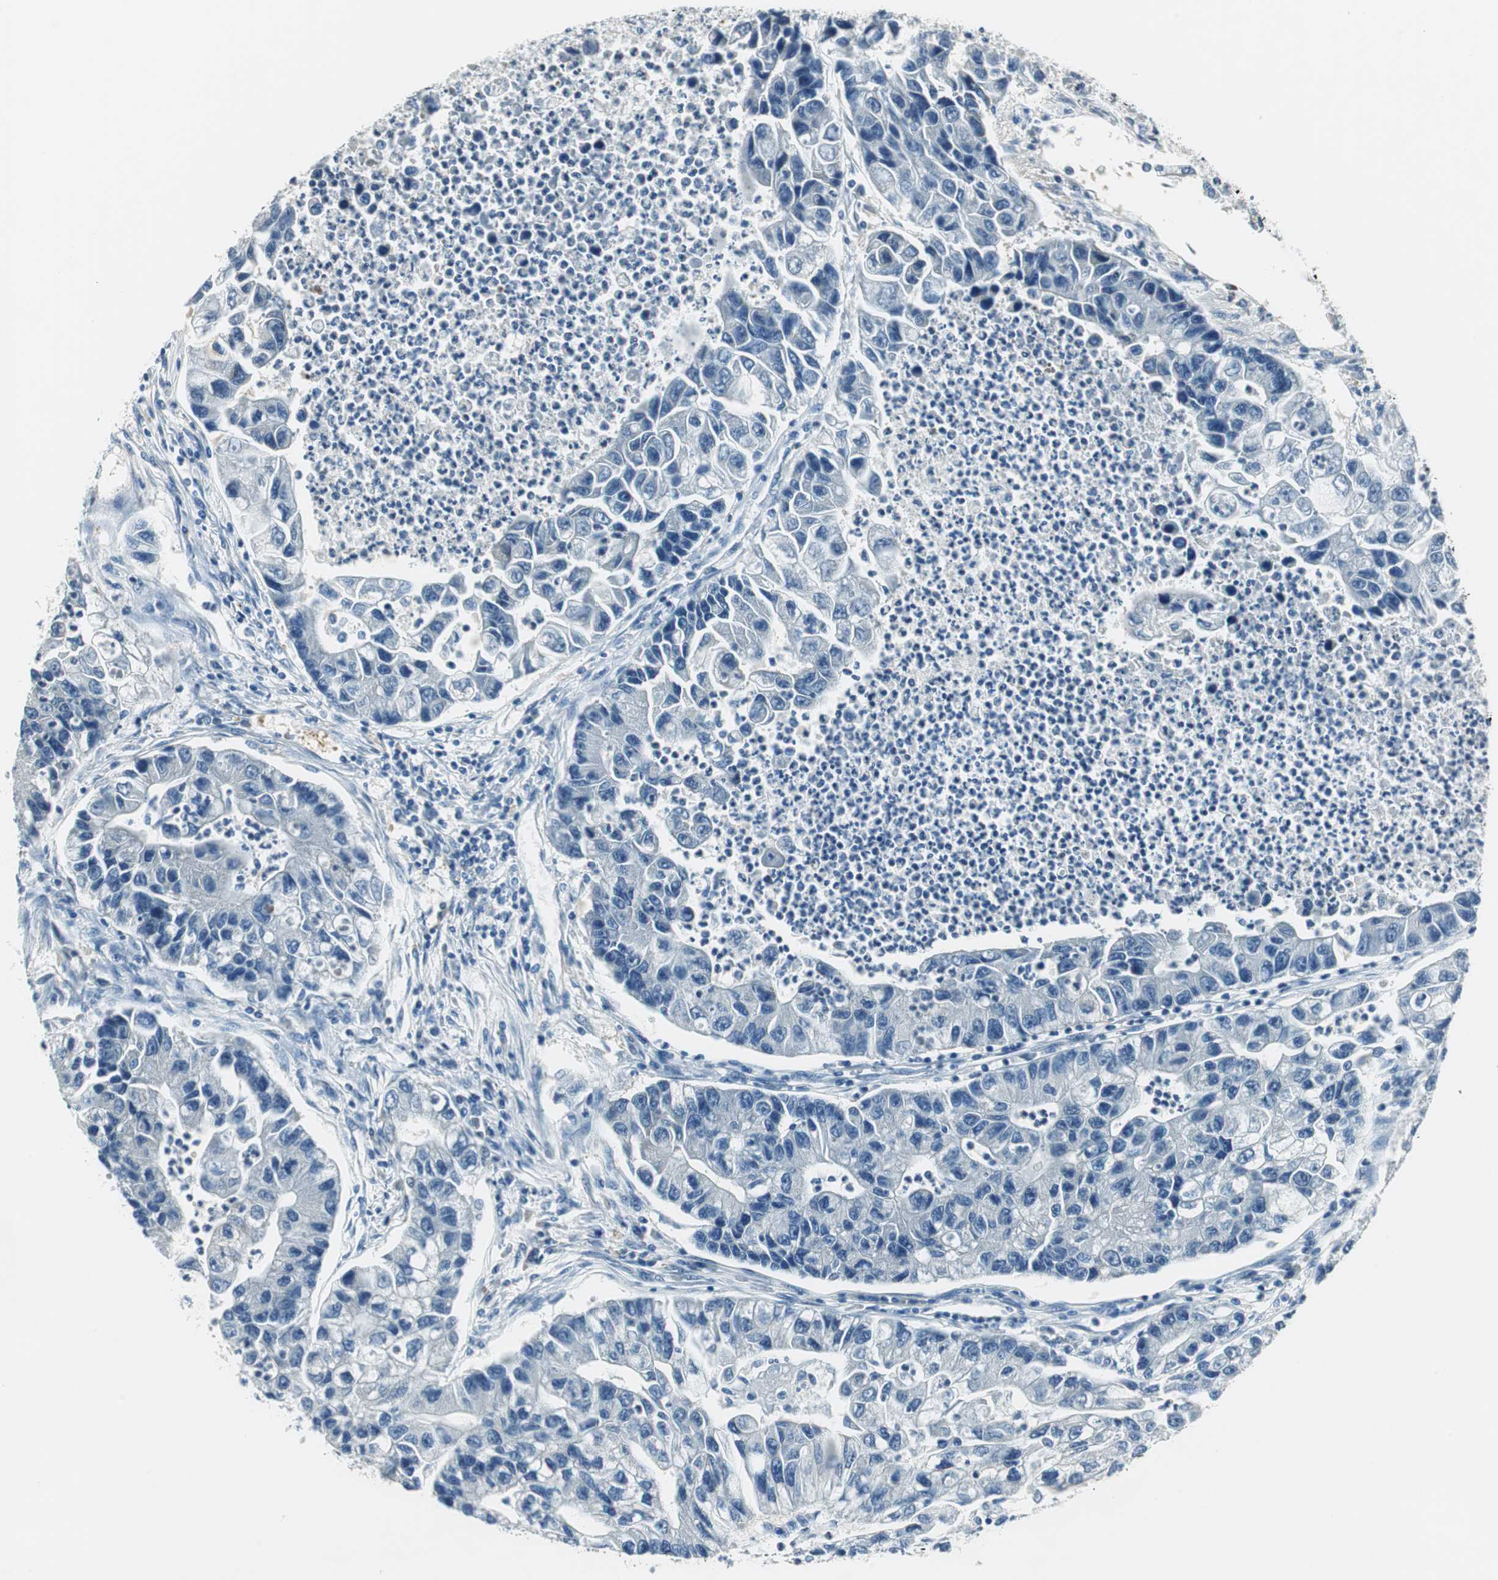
{"staining": {"intensity": "negative", "quantity": "none", "location": "none"}, "tissue": "lung cancer", "cell_type": "Tumor cells", "image_type": "cancer", "snomed": [{"axis": "morphology", "description": "Adenocarcinoma, NOS"}, {"axis": "topography", "description": "Lung"}], "caption": "A high-resolution image shows IHC staining of lung cancer (adenocarcinoma), which demonstrates no significant staining in tumor cells. (Brightfield microscopy of DAB (3,3'-diaminobenzidine) immunohistochemistry (IHC) at high magnification).", "gene": "ME1", "patient": {"sex": "female", "age": 51}}